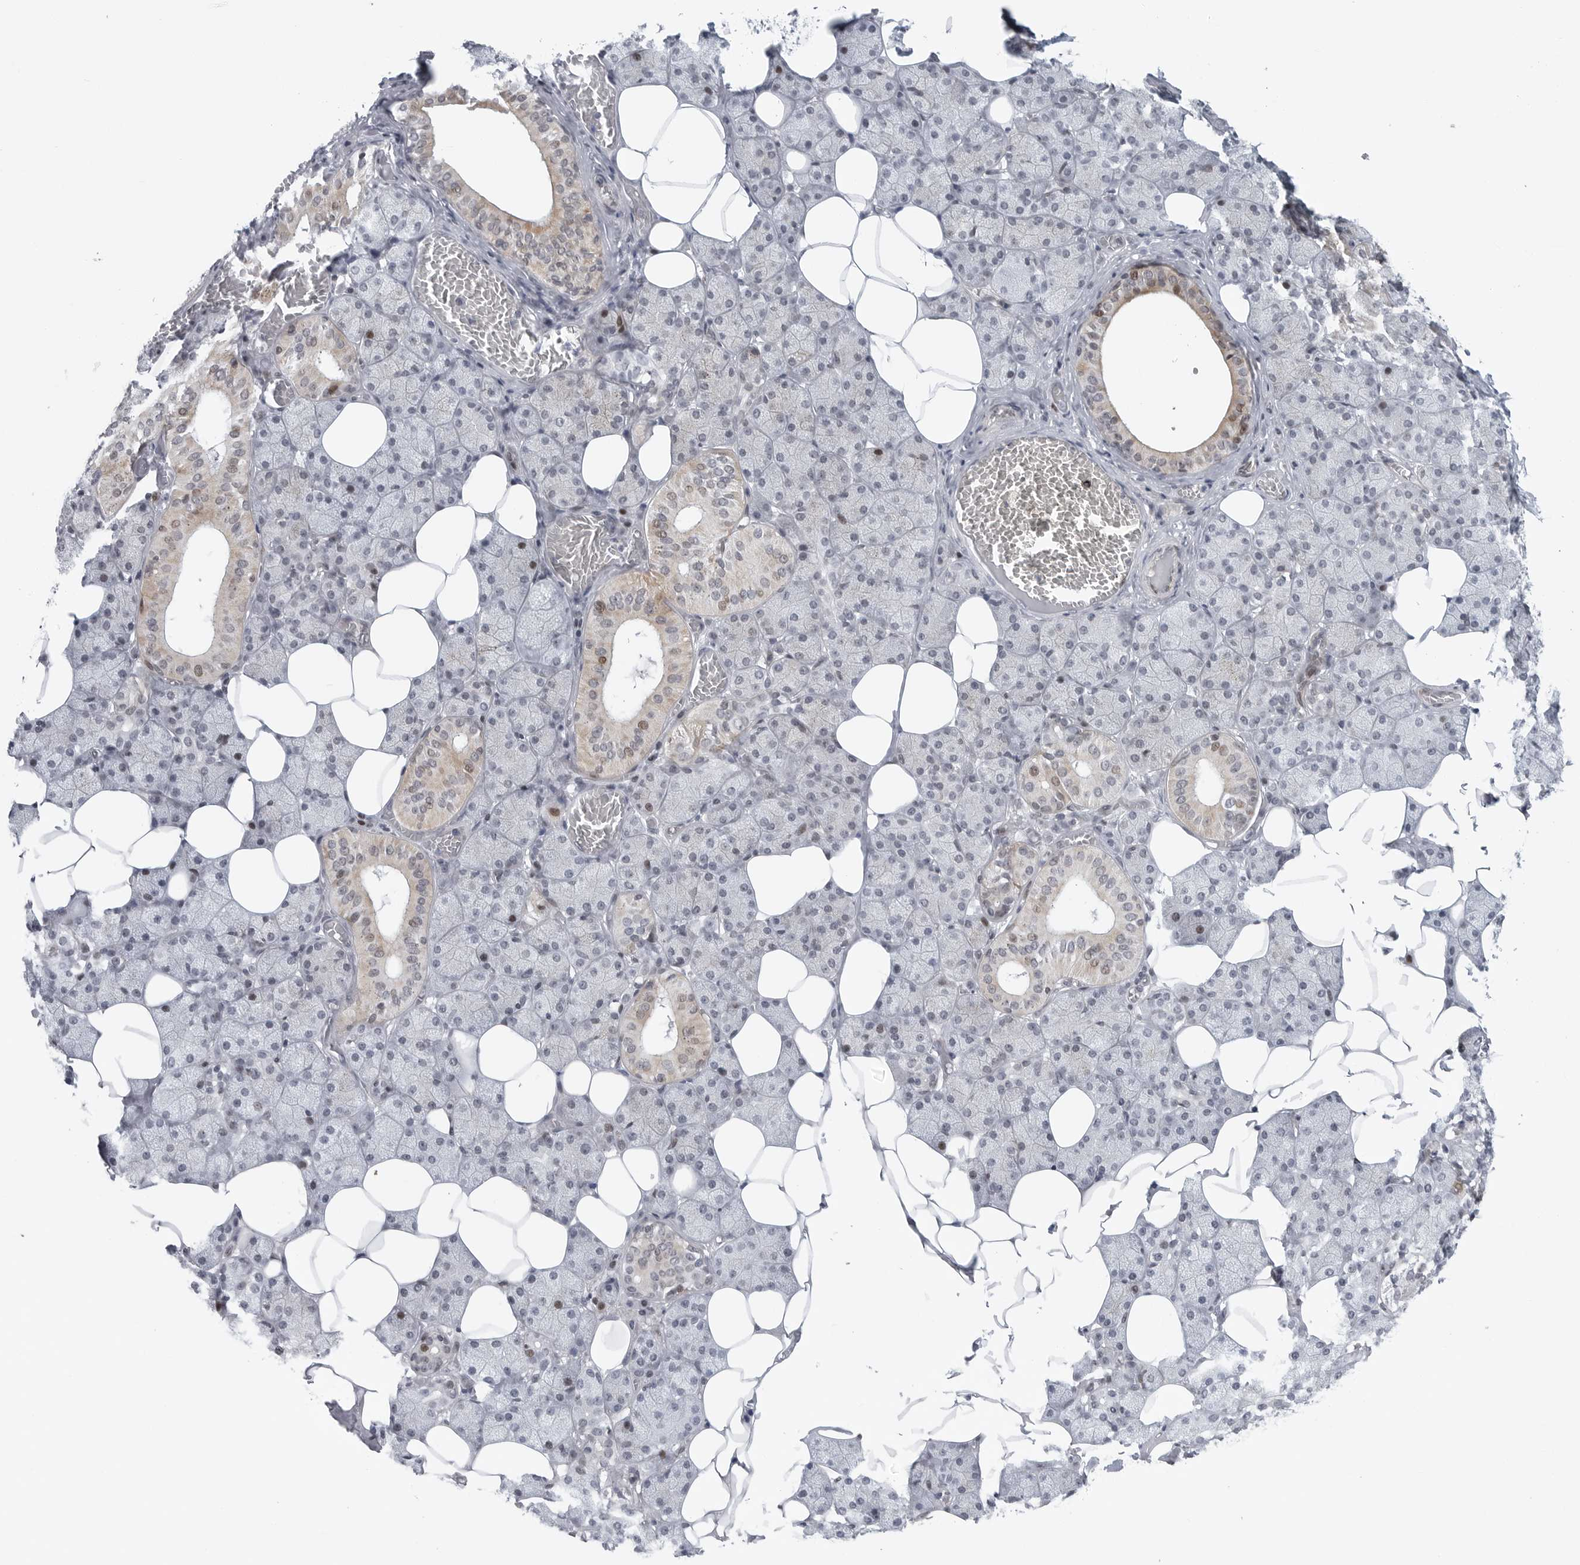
{"staining": {"intensity": "weak", "quantity": "<25%", "location": "cytoplasmic/membranous,nuclear"}, "tissue": "salivary gland", "cell_type": "Glandular cells", "image_type": "normal", "snomed": [{"axis": "morphology", "description": "Normal tissue, NOS"}, {"axis": "topography", "description": "Salivary gland"}], "caption": "Immunohistochemistry image of unremarkable salivary gland stained for a protein (brown), which shows no staining in glandular cells. The staining is performed using DAB brown chromogen with nuclei counter-stained in using hematoxylin.", "gene": "FAM135B", "patient": {"sex": "female", "age": 33}}